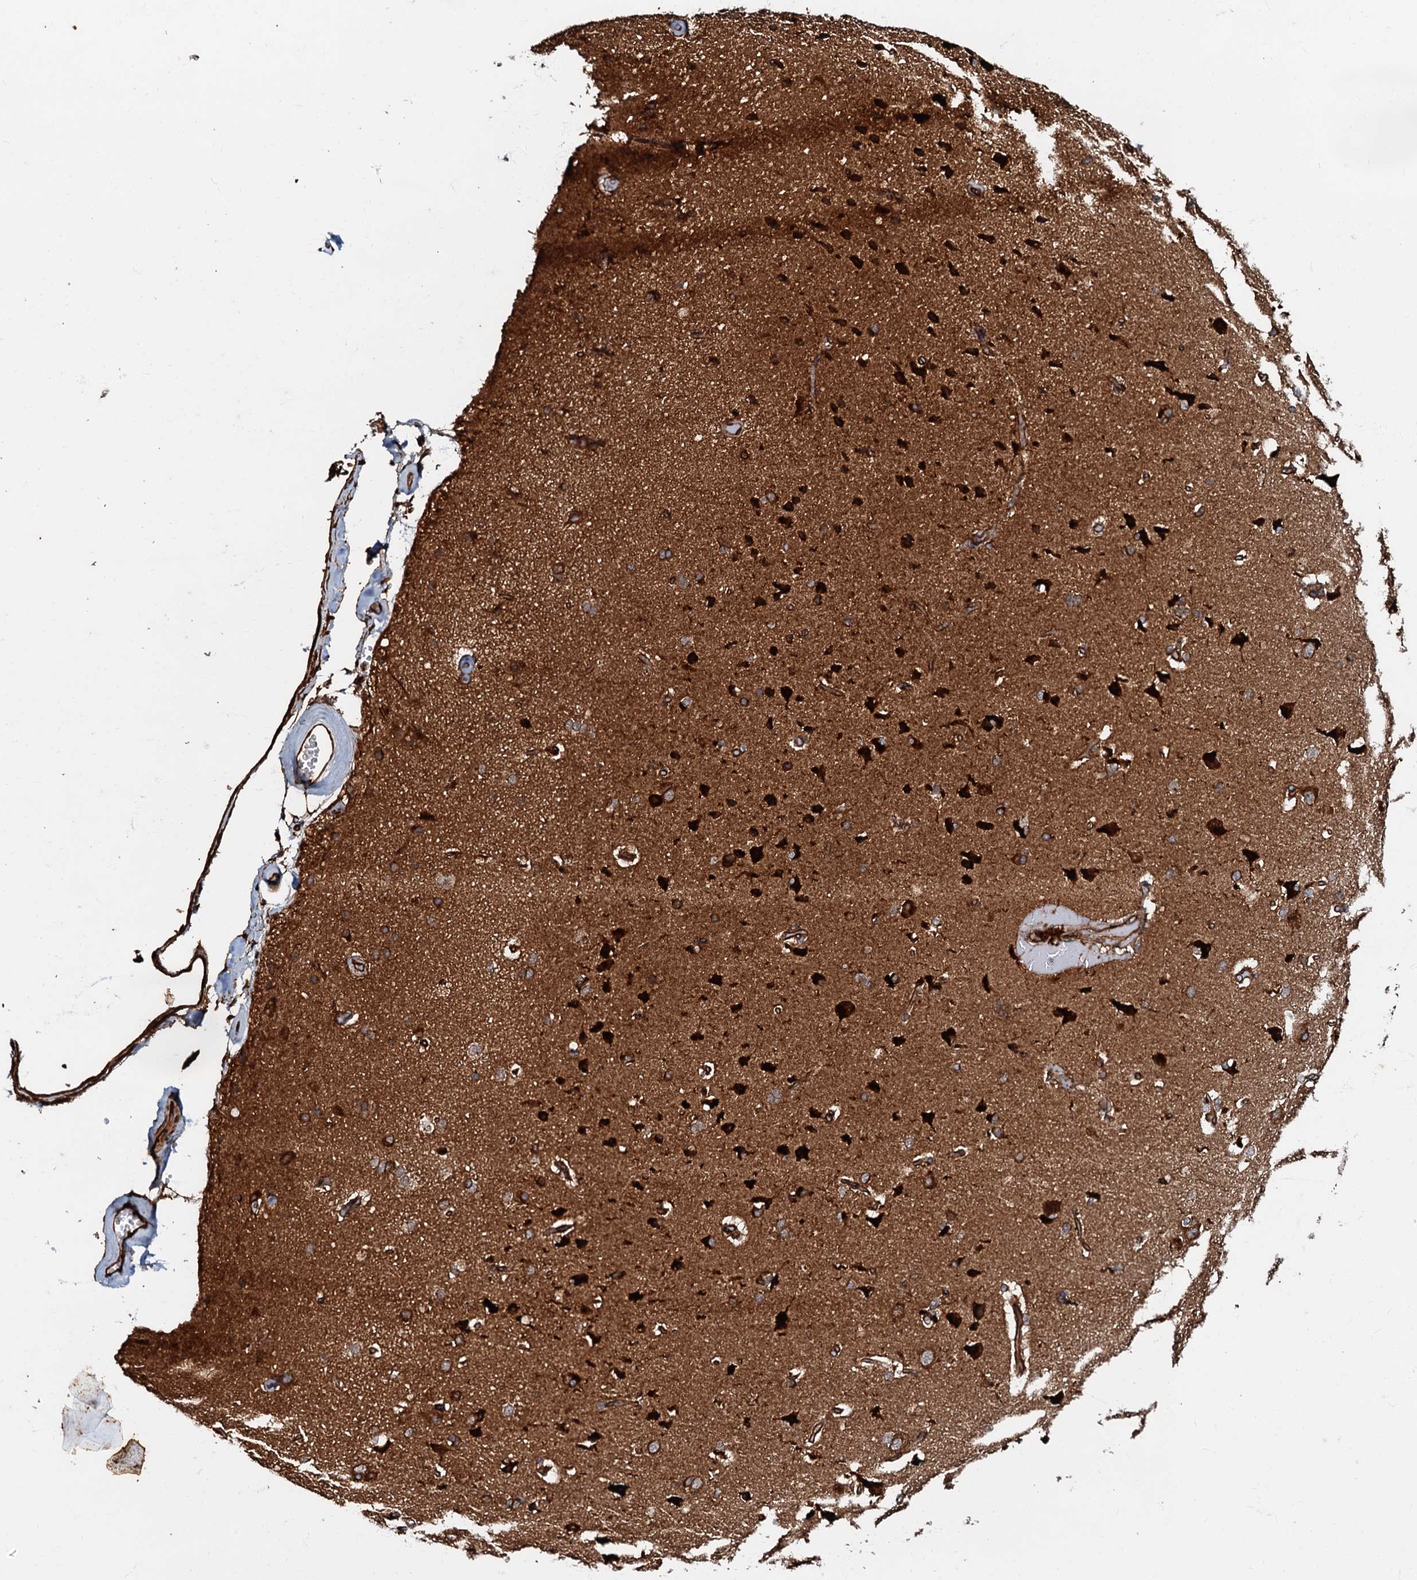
{"staining": {"intensity": "strong", "quantity": ">75%", "location": "cytoplasmic/membranous"}, "tissue": "cerebral cortex", "cell_type": "Endothelial cells", "image_type": "normal", "snomed": [{"axis": "morphology", "description": "Normal tissue, NOS"}, {"axis": "topography", "description": "Cerebral cortex"}], "caption": "The image demonstrates staining of normal cerebral cortex, revealing strong cytoplasmic/membranous protein expression (brown color) within endothelial cells. The staining is performed using DAB (3,3'-diaminobenzidine) brown chromogen to label protein expression. The nuclei are counter-stained blue using hematoxylin.", "gene": "BLOC1S6", "patient": {"sex": "male", "age": 62}}